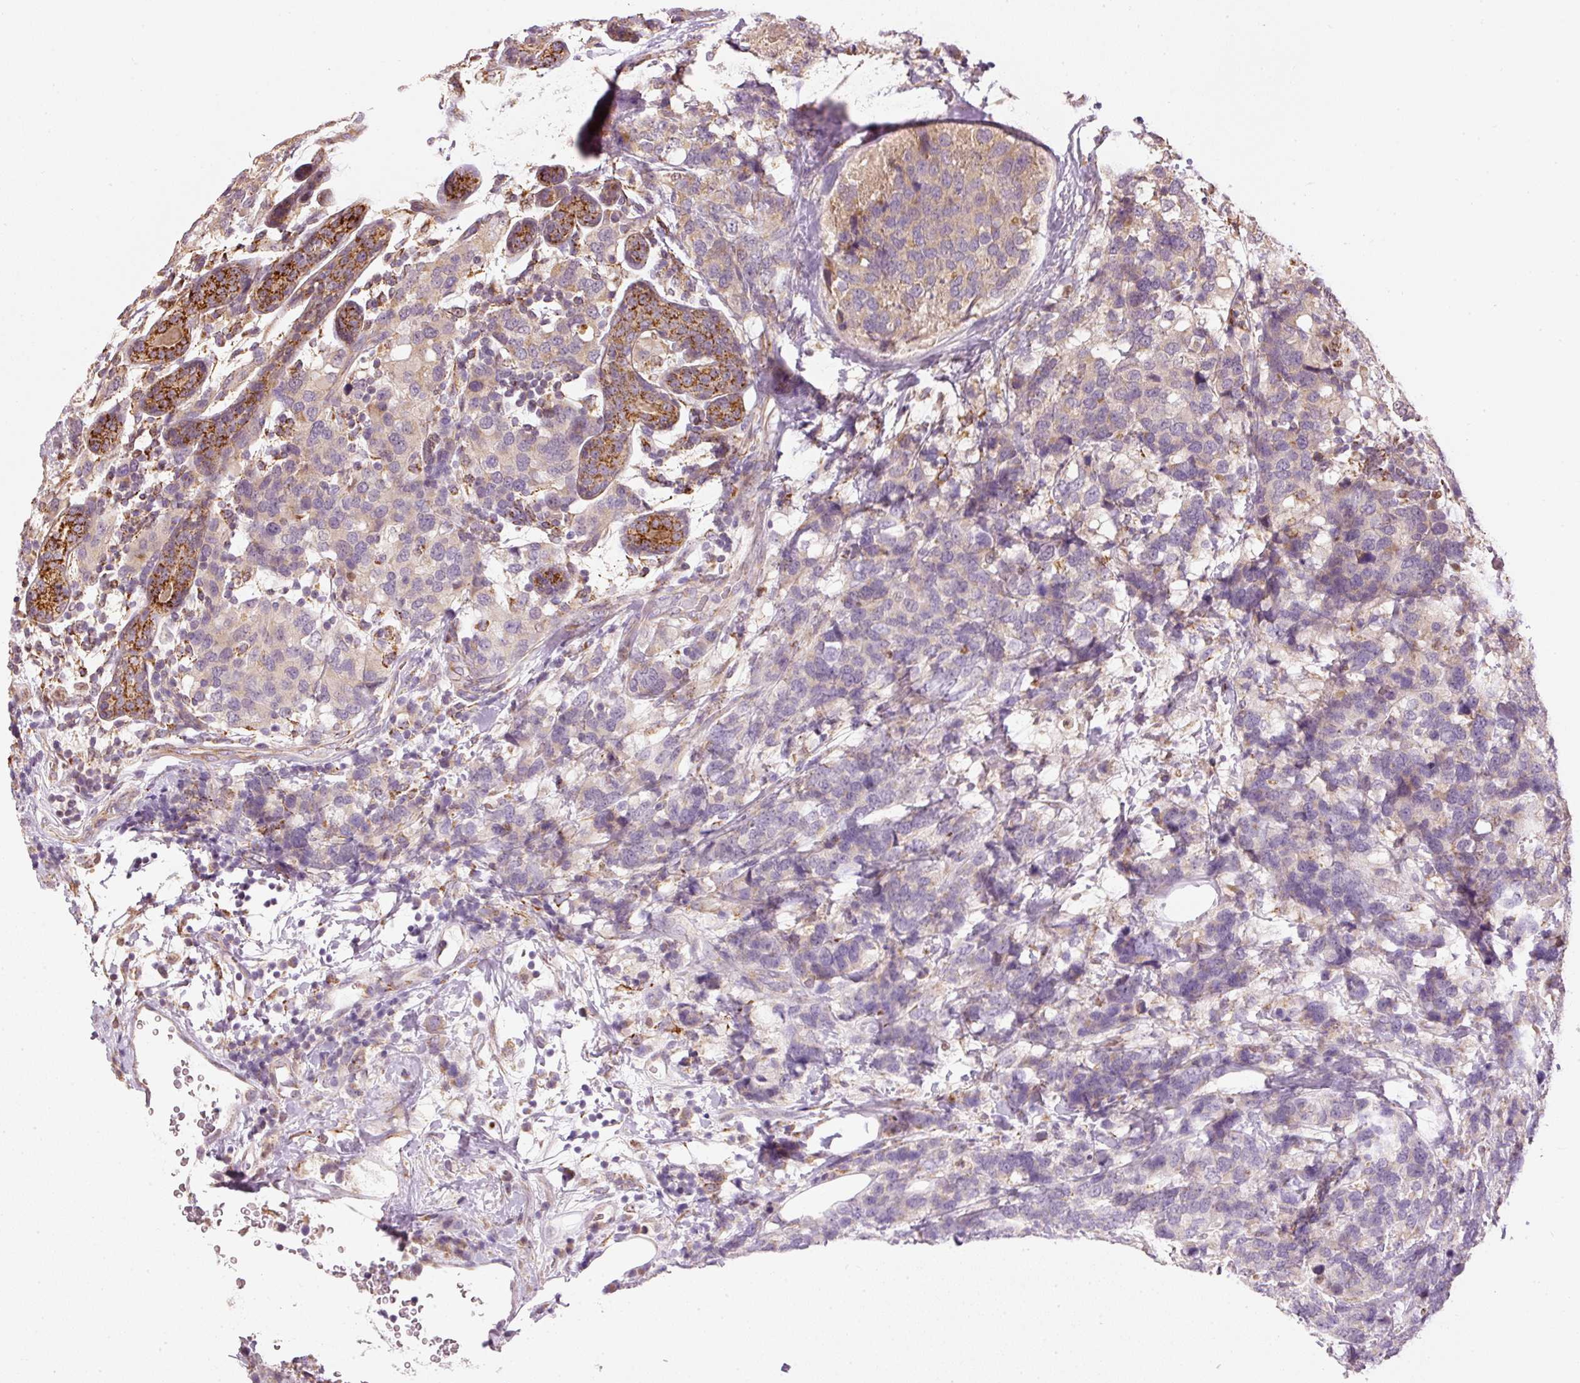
{"staining": {"intensity": "weak", "quantity": ">75%", "location": "cytoplasmic/membranous"}, "tissue": "breast cancer", "cell_type": "Tumor cells", "image_type": "cancer", "snomed": [{"axis": "morphology", "description": "Lobular carcinoma"}, {"axis": "topography", "description": "Breast"}], "caption": "Lobular carcinoma (breast) stained with DAB (3,3'-diaminobenzidine) immunohistochemistry (IHC) demonstrates low levels of weak cytoplasmic/membranous positivity in approximately >75% of tumor cells. (DAB (3,3'-diaminobenzidine) IHC, brown staining for protein, blue staining for nuclei).", "gene": "MTHFD1L", "patient": {"sex": "female", "age": 59}}